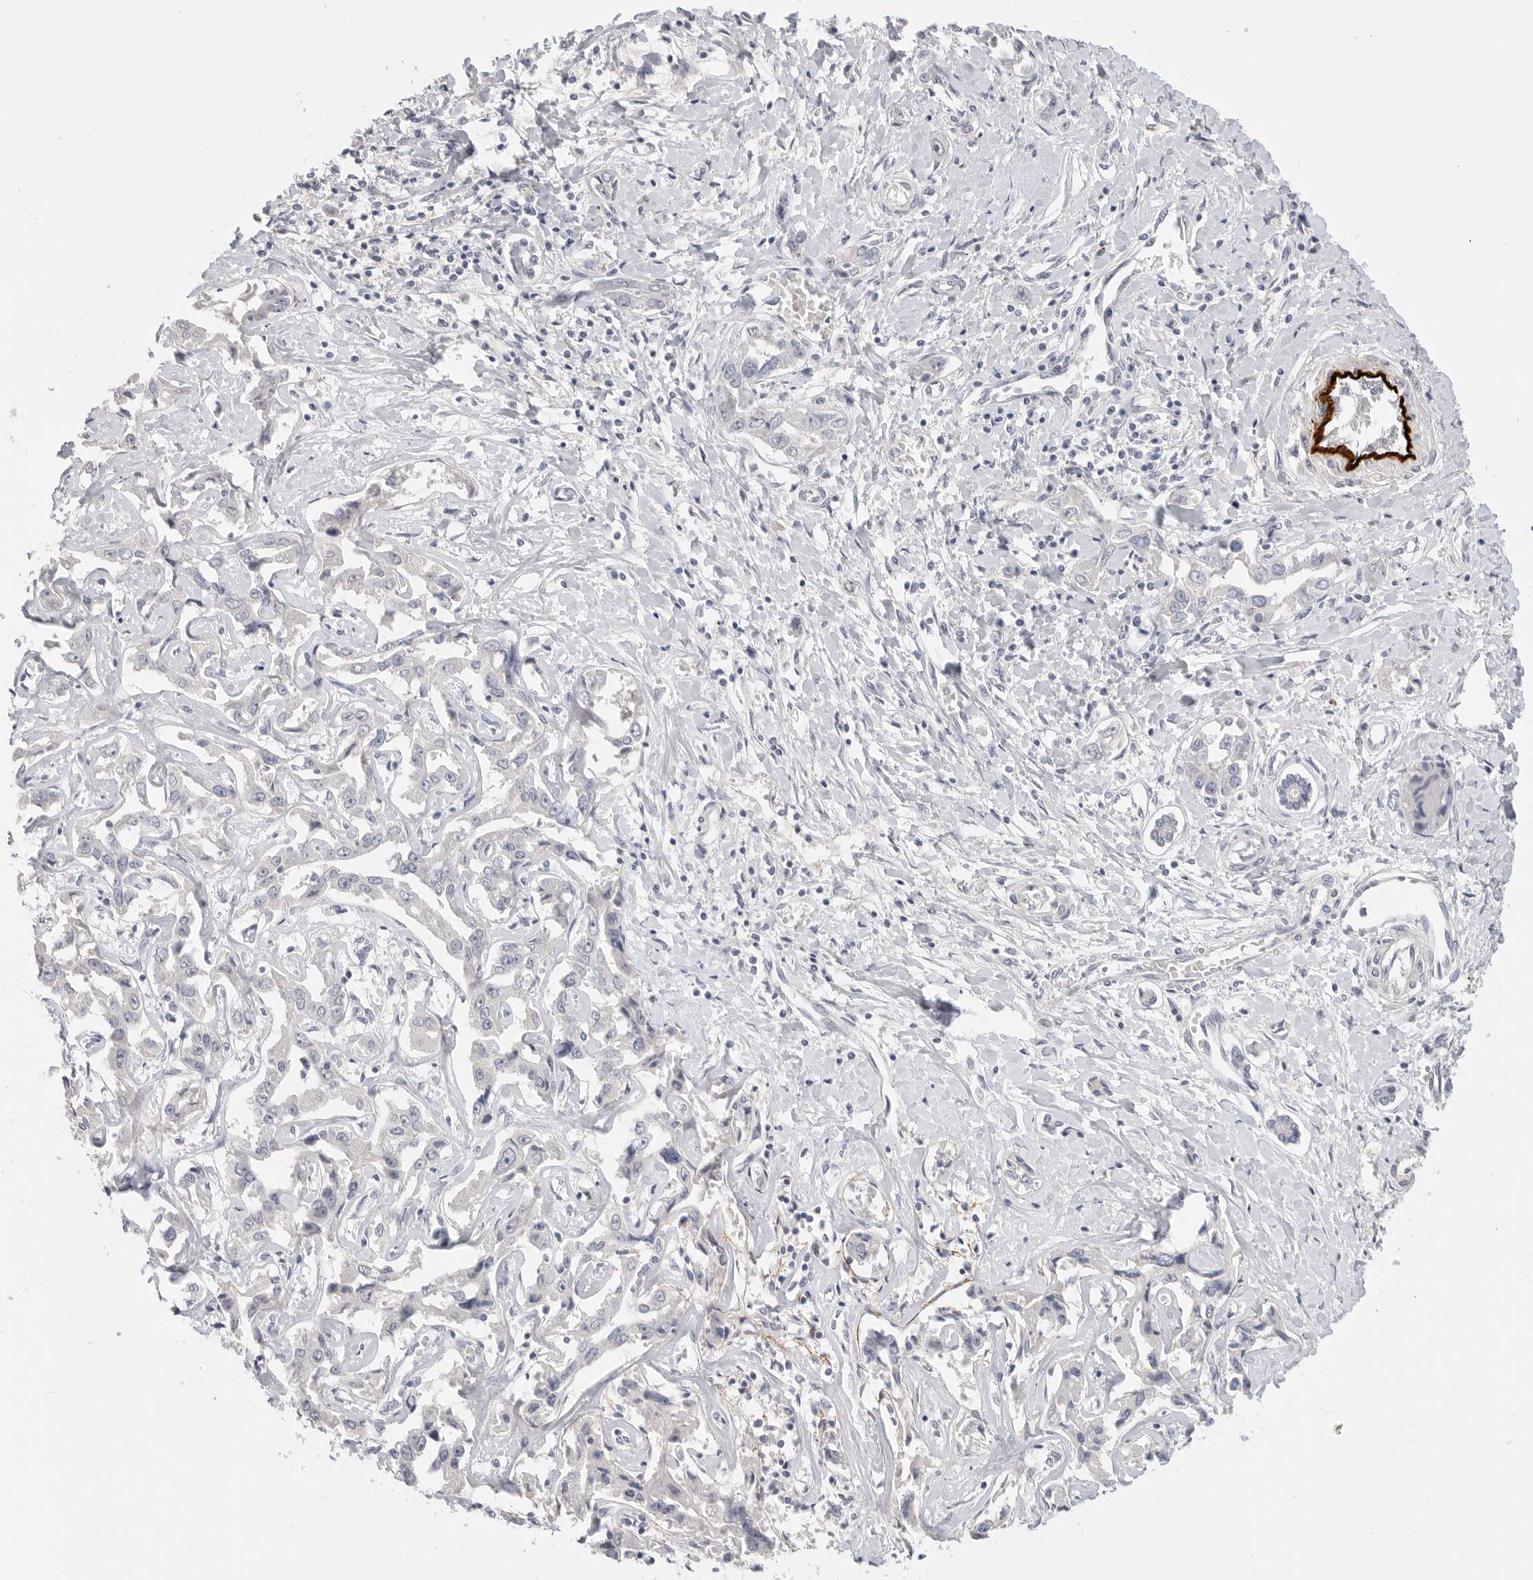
{"staining": {"intensity": "negative", "quantity": "none", "location": "none"}, "tissue": "liver cancer", "cell_type": "Tumor cells", "image_type": "cancer", "snomed": [{"axis": "morphology", "description": "Cholangiocarcinoma"}, {"axis": "topography", "description": "Liver"}], "caption": "Image shows no protein positivity in tumor cells of liver cancer tissue.", "gene": "FBN2", "patient": {"sex": "male", "age": 59}}